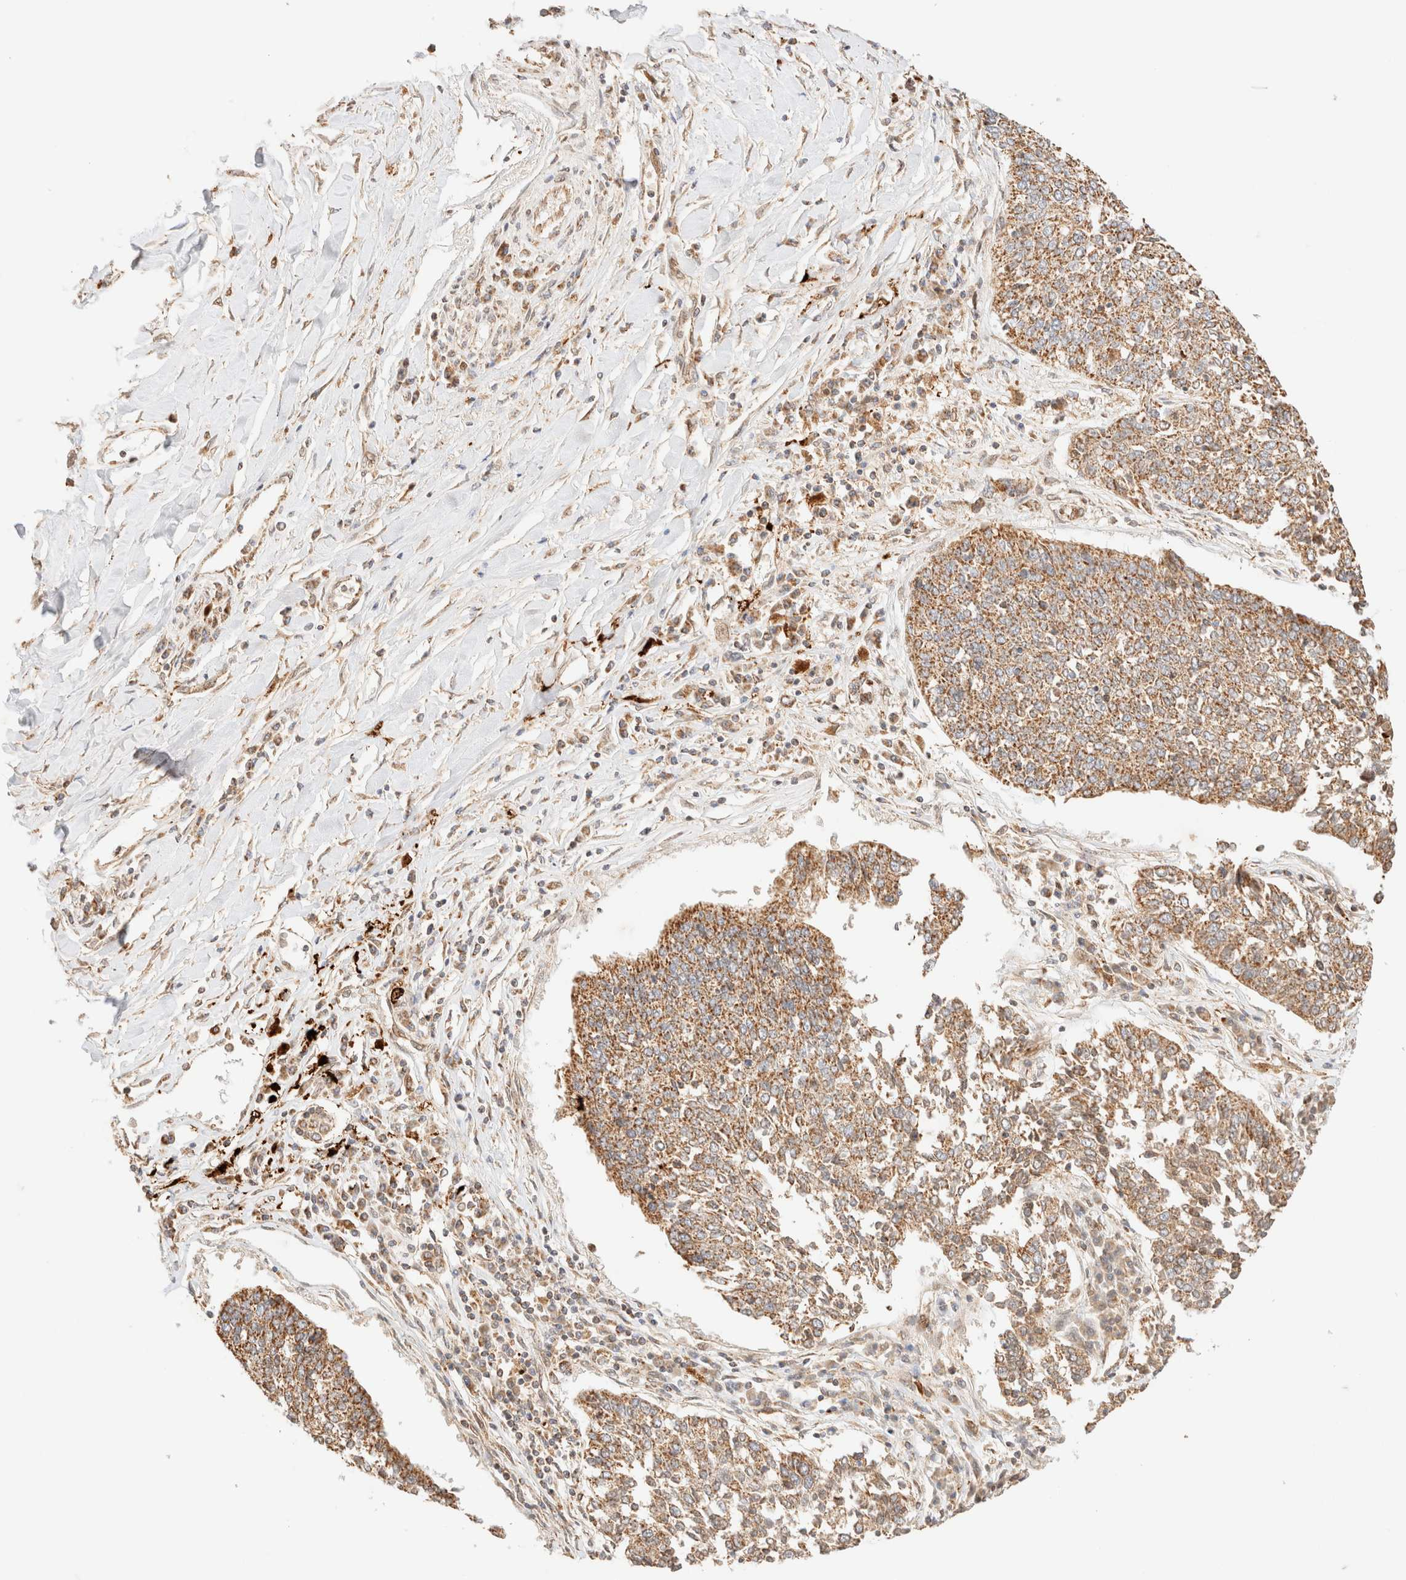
{"staining": {"intensity": "moderate", "quantity": ">75%", "location": "cytoplasmic/membranous"}, "tissue": "lung cancer", "cell_type": "Tumor cells", "image_type": "cancer", "snomed": [{"axis": "morphology", "description": "Normal tissue, NOS"}, {"axis": "morphology", "description": "Squamous cell carcinoma, NOS"}, {"axis": "topography", "description": "Cartilage tissue"}, {"axis": "topography", "description": "Bronchus"}, {"axis": "topography", "description": "Lung"}, {"axis": "topography", "description": "Peripheral nerve tissue"}], "caption": "This photomicrograph shows IHC staining of squamous cell carcinoma (lung), with medium moderate cytoplasmic/membranous expression in about >75% of tumor cells.", "gene": "TACO1", "patient": {"sex": "female", "age": 49}}